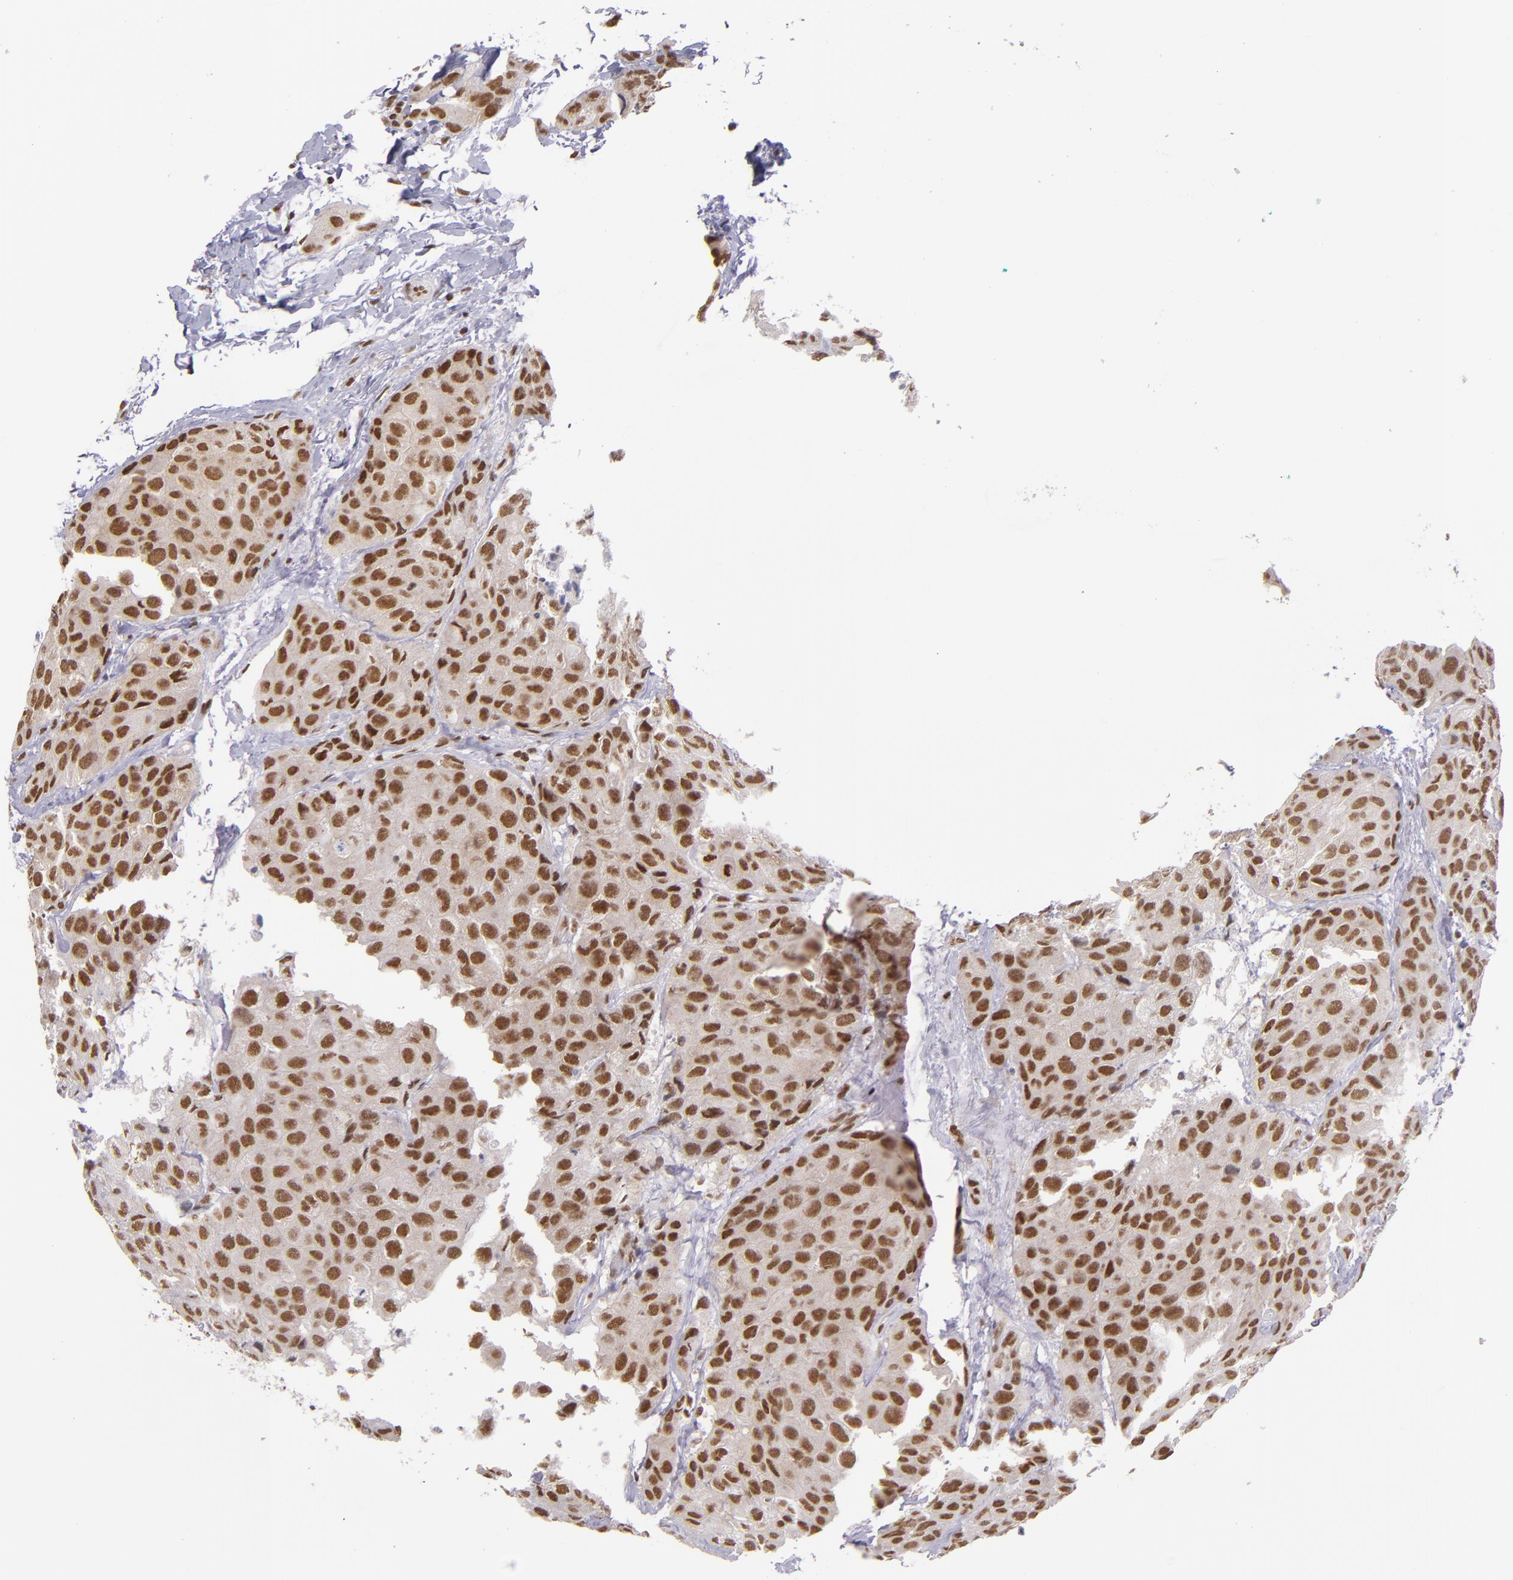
{"staining": {"intensity": "moderate", "quantity": ">75%", "location": "nuclear"}, "tissue": "breast cancer", "cell_type": "Tumor cells", "image_type": "cancer", "snomed": [{"axis": "morphology", "description": "Duct carcinoma"}, {"axis": "topography", "description": "Breast"}], "caption": "Approximately >75% of tumor cells in human intraductal carcinoma (breast) display moderate nuclear protein positivity as visualized by brown immunohistochemical staining.", "gene": "ZNF148", "patient": {"sex": "female", "age": 68}}